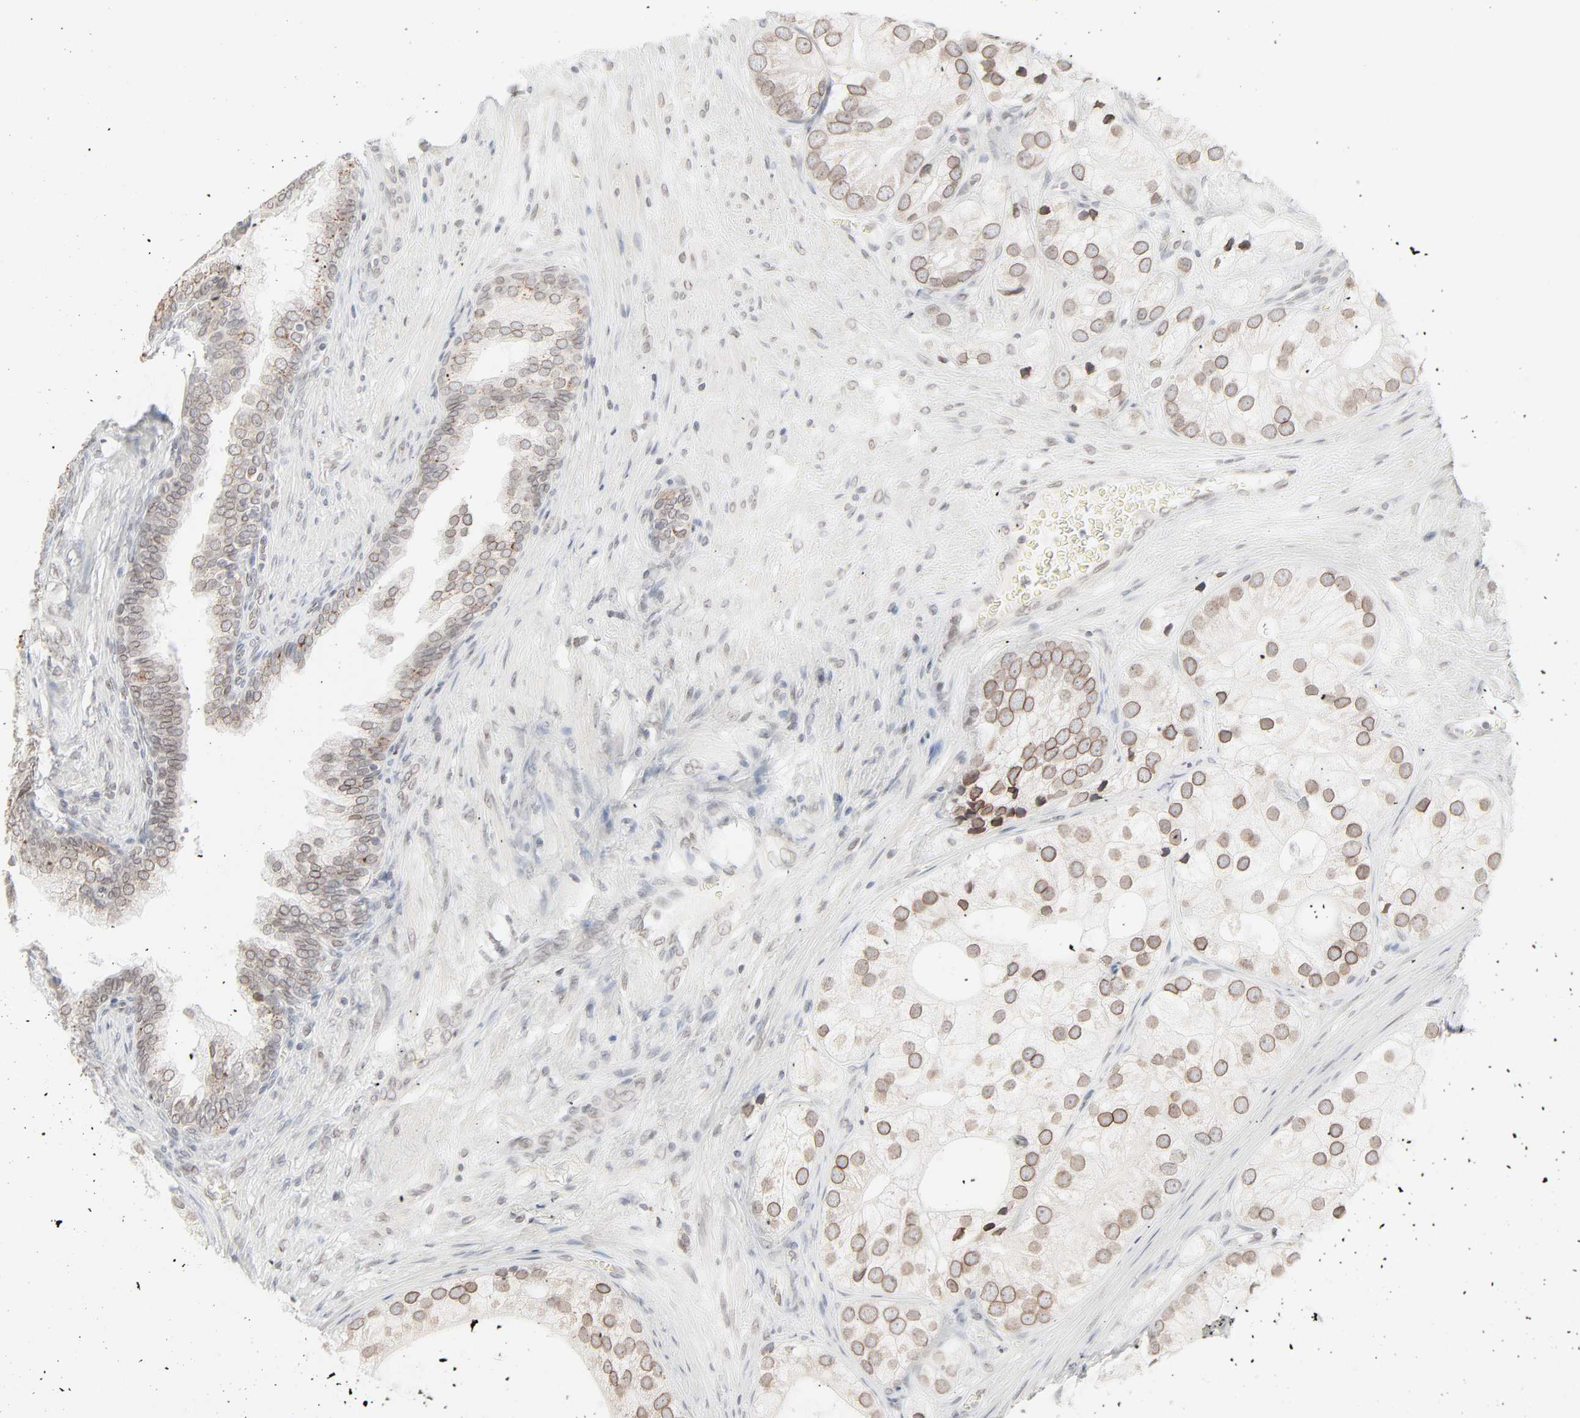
{"staining": {"intensity": "moderate", "quantity": "25%-75%", "location": "cytoplasmic/membranous,nuclear"}, "tissue": "prostate cancer", "cell_type": "Tumor cells", "image_type": "cancer", "snomed": [{"axis": "morphology", "description": "Adenocarcinoma, Low grade"}, {"axis": "topography", "description": "Prostate"}], "caption": "The micrograph exhibits immunohistochemical staining of prostate cancer (adenocarcinoma (low-grade)). There is moderate cytoplasmic/membranous and nuclear staining is seen in approximately 25%-75% of tumor cells. (Brightfield microscopy of DAB IHC at high magnification).", "gene": "MAD1L1", "patient": {"sex": "male", "age": 69}}